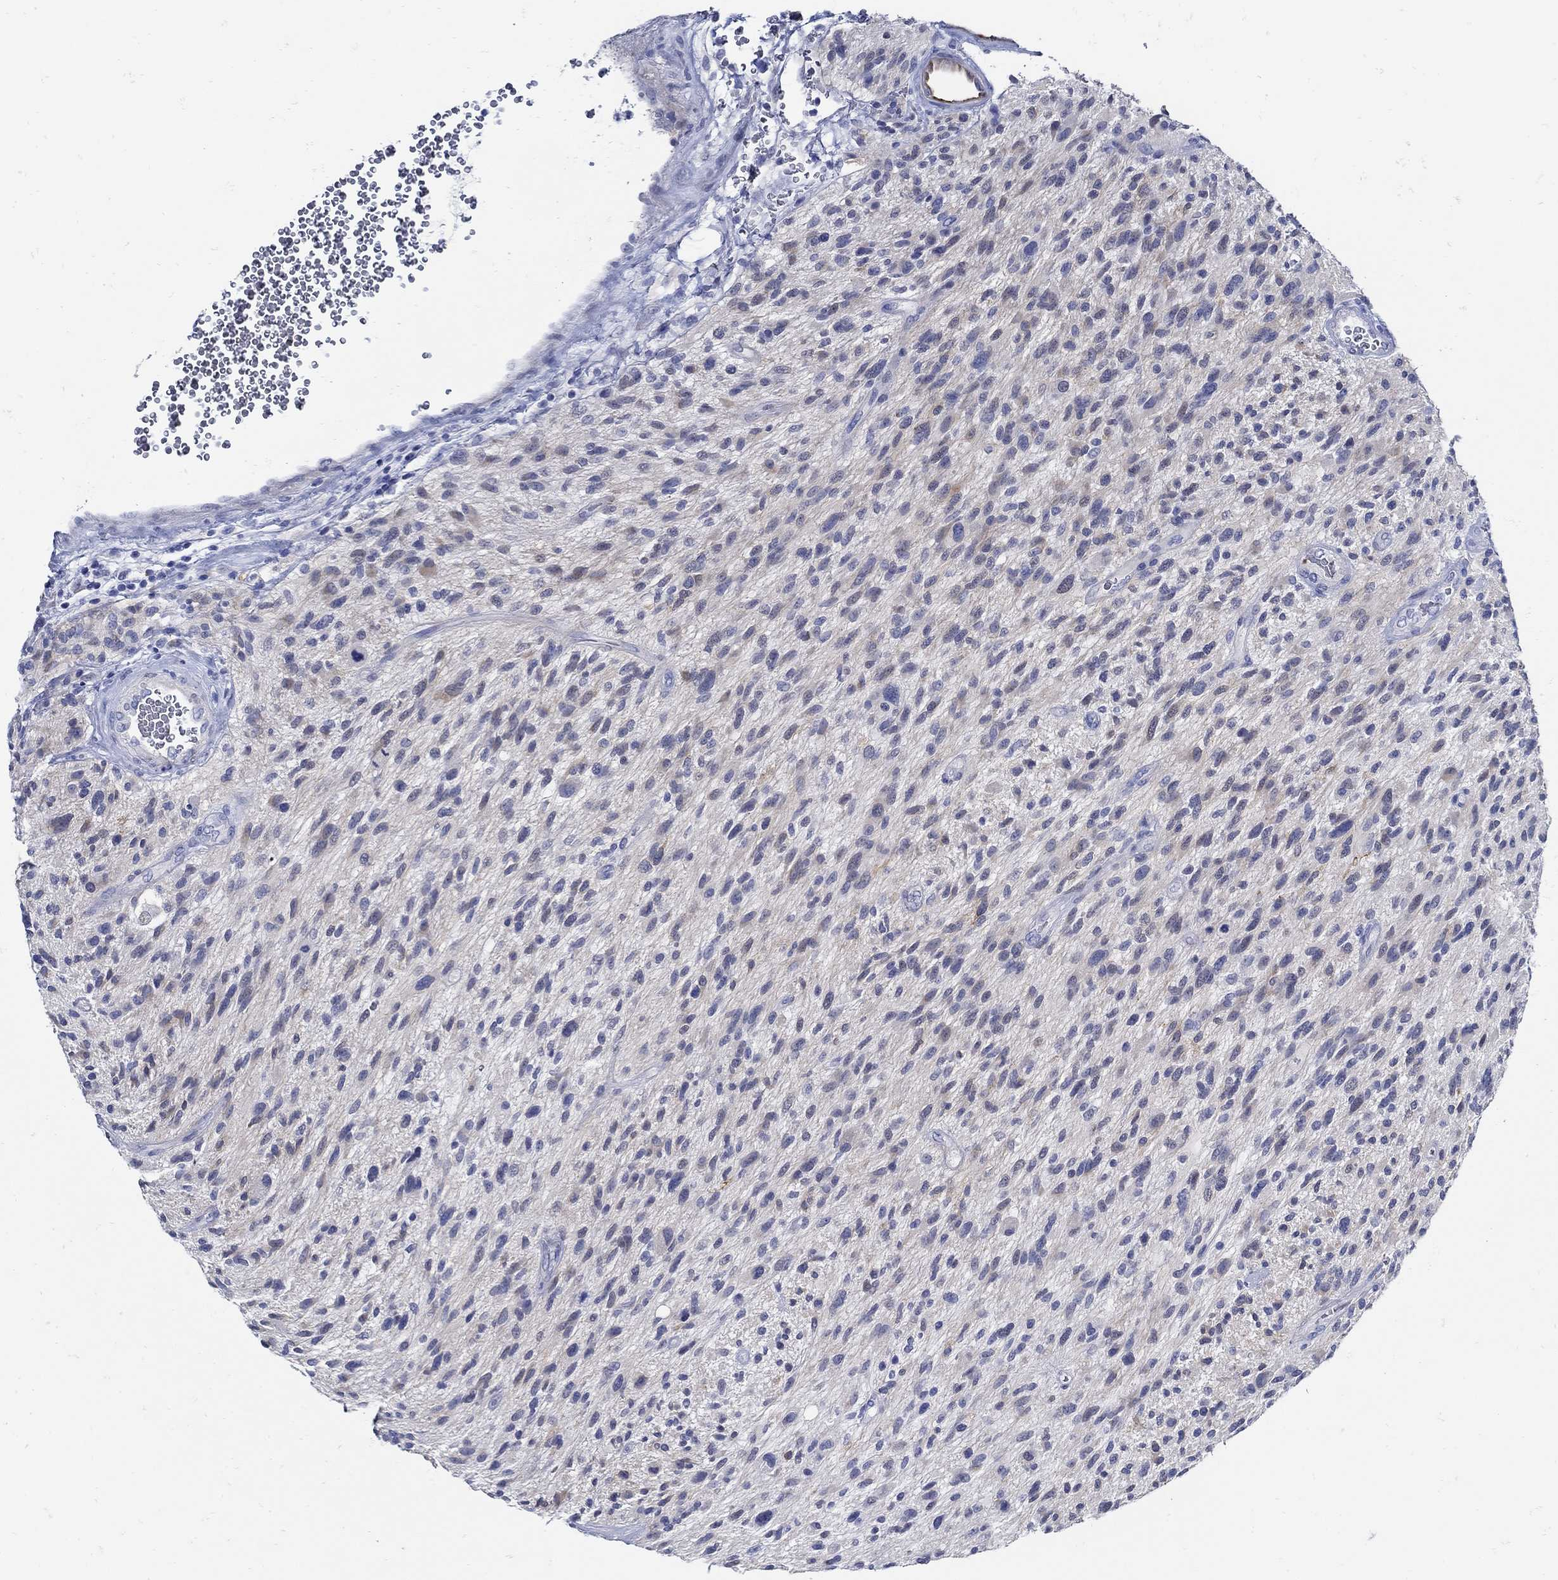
{"staining": {"intensity": "negative", "quantity": "none", "location": "none"}, "tissue": "glioma", "cell_type": "Tumor cells", "image_type": "cancer", "snomed": [{"axis": "morphology", "description": "Glioma, malignant, High grade"}, {"axis": "topography", "description": "Brain"}], "caption": "DAB (3,3'-diaminobenzidine) immunohistochemical staining of human malignant glioma (high-grade) reveals no significant positivity in tumor cells. Nuclei are stained in blue.", "gene": "NOS1", "patient": {"sex": "male", "age": 47}}